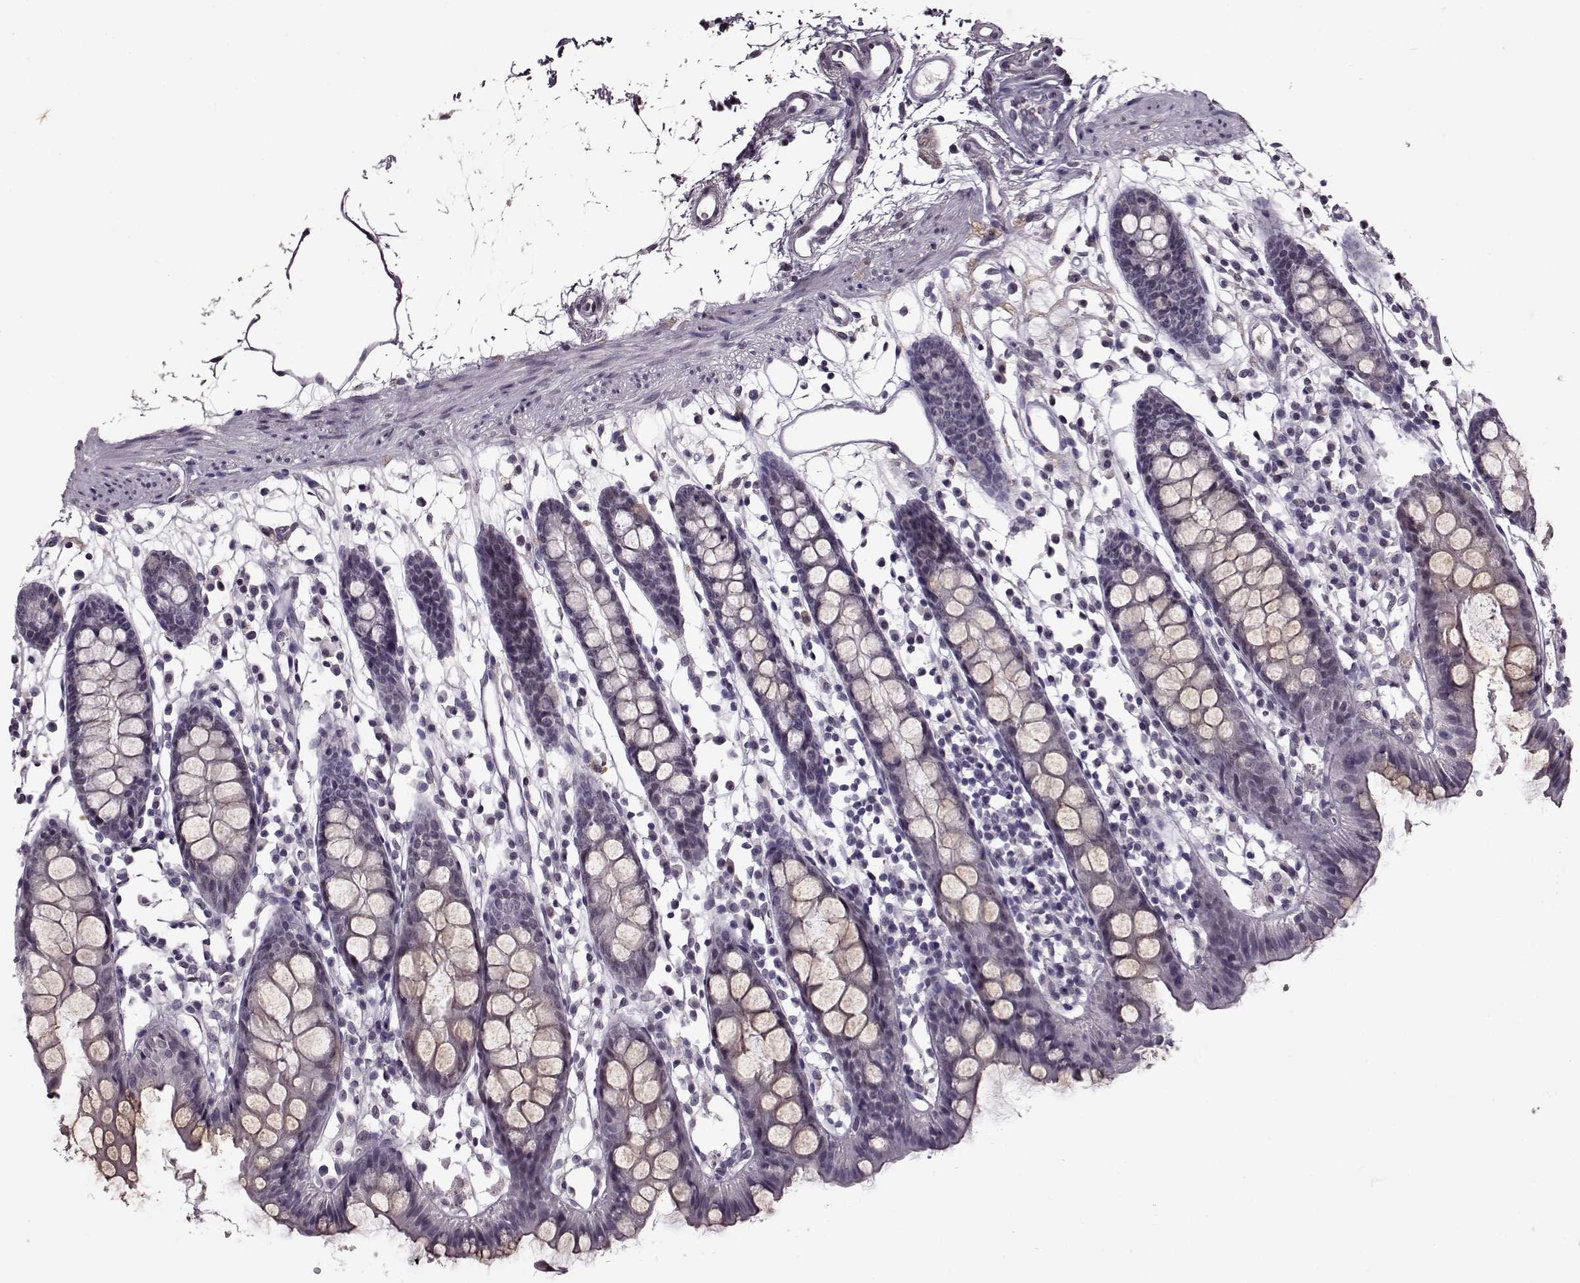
{"staining": {"intensity": "negative", "quantity": "none", "location": "none"}, "tissue": "colon", "cell_type": "Endothelial cells", "image_type": "normal", "snomed": [{"axis": "morphology", "description": "Normal tissue, NOS"}, {"axis": "topography", "description": "Colon"}], "caption": "DAB immunohistochemical staining of normal colon shows no significant expression in endothelial cells.", "gene": "STX1A", "patient": {"sex": "male", "age": 47}}